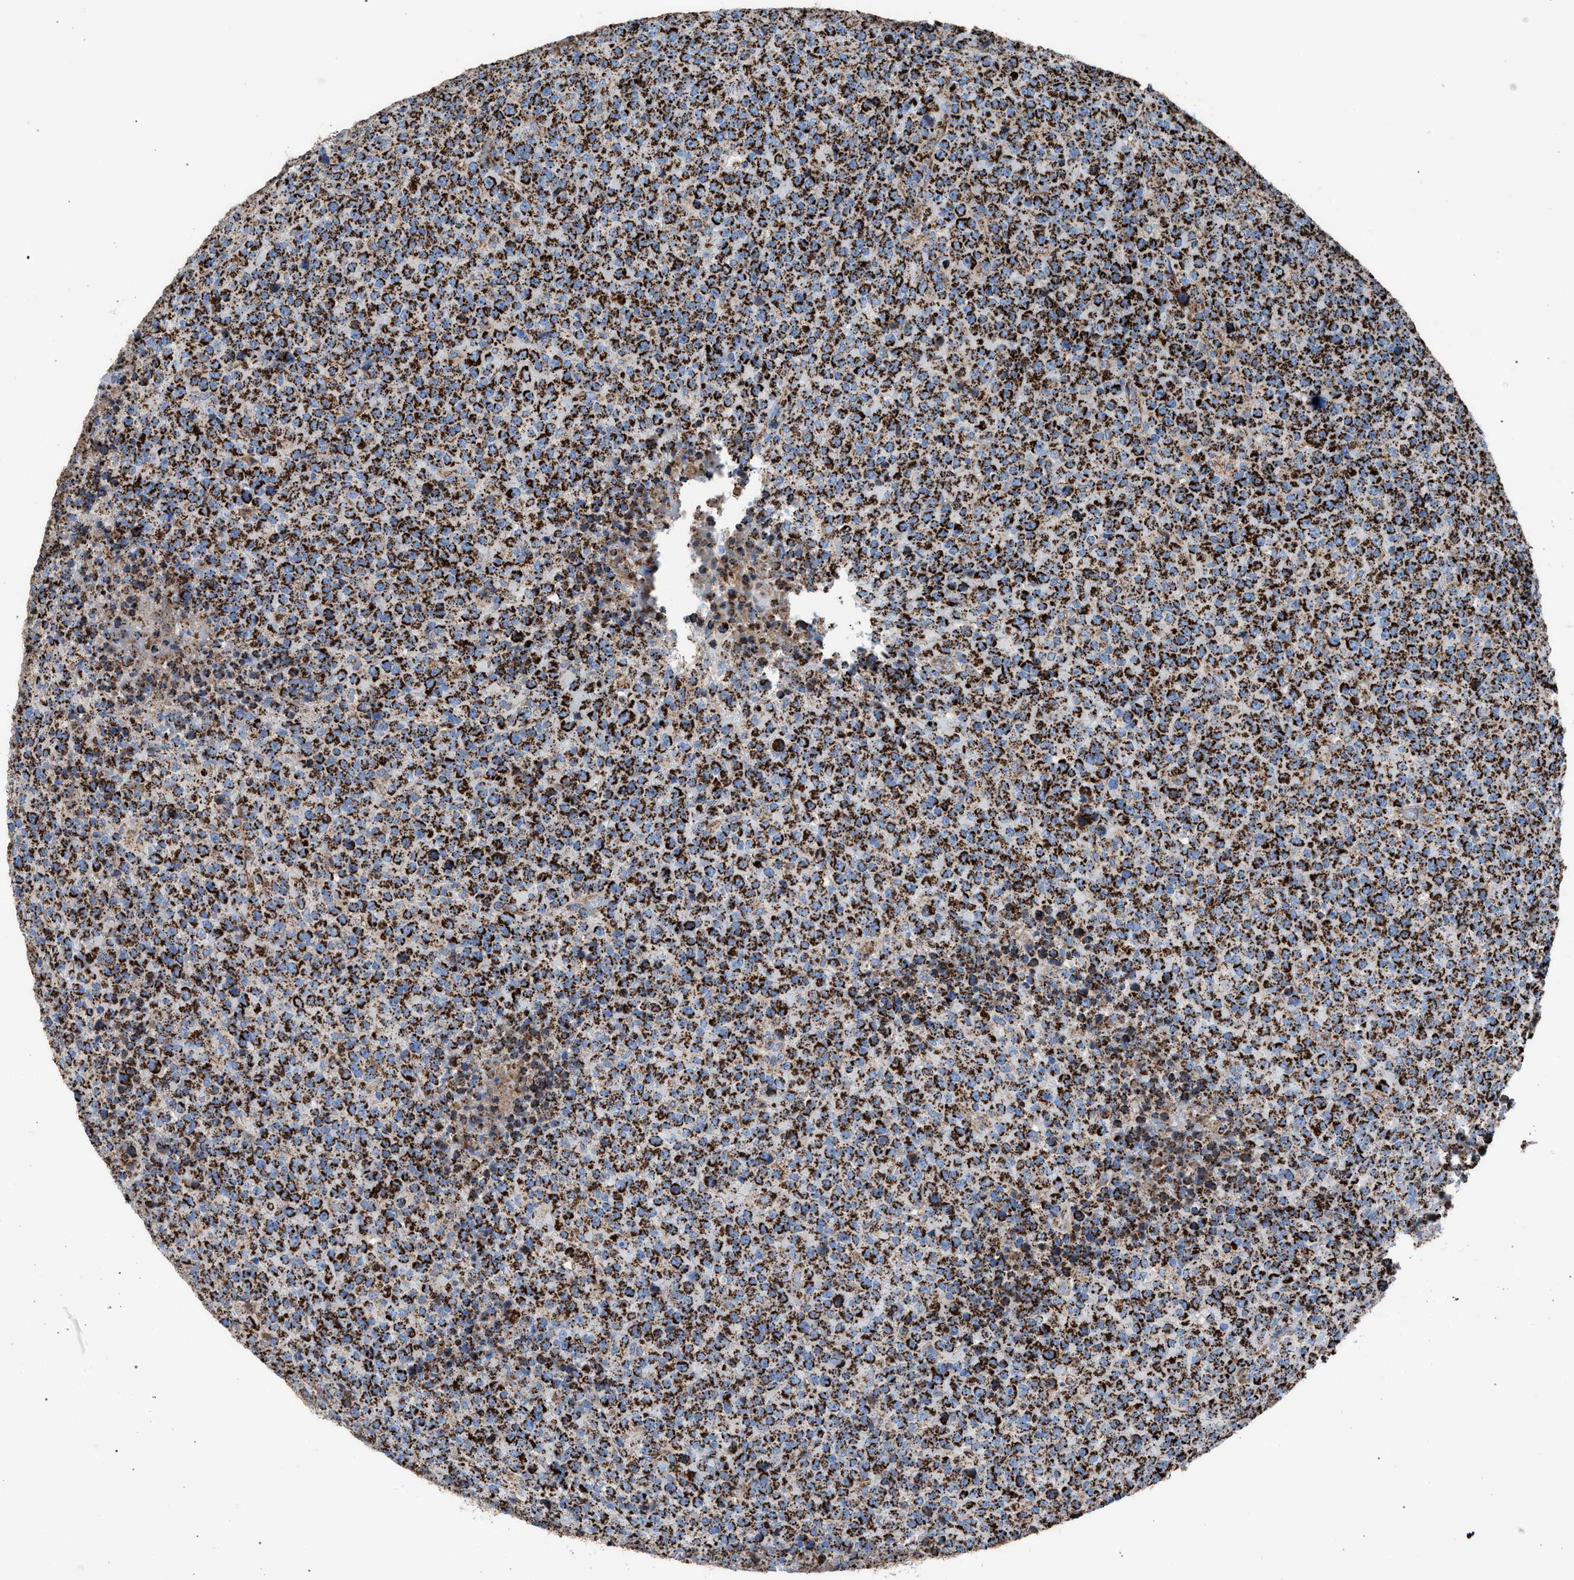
{"staining": {"intensity": "strong", "quantity": ">75%", "location": "cytoplasmic/membranous"}, "tissue": "lymphoma", "cell_type": "Tumor cells", "image_type": "cancer", "snomed": [{"axis": "morphology", "description": "Malignant lymphoma, non-Hodgkin's type, High grade"}, {"axis": "topography", "description": "Lymph node"}], "caption": "Lymphoma was stained to show a protein in brown. There is high levels of strong cytoplasmic/membranous staining in approximately >75% of tumor cells. (Stains: DAB (3,3'-diaminobenzidine) in brown, nuclei in blue, Microscopy: brightfield microscopy at high magnification).", "gene": "VPS13A", "patient": {"sex": "male", "age": 13}}